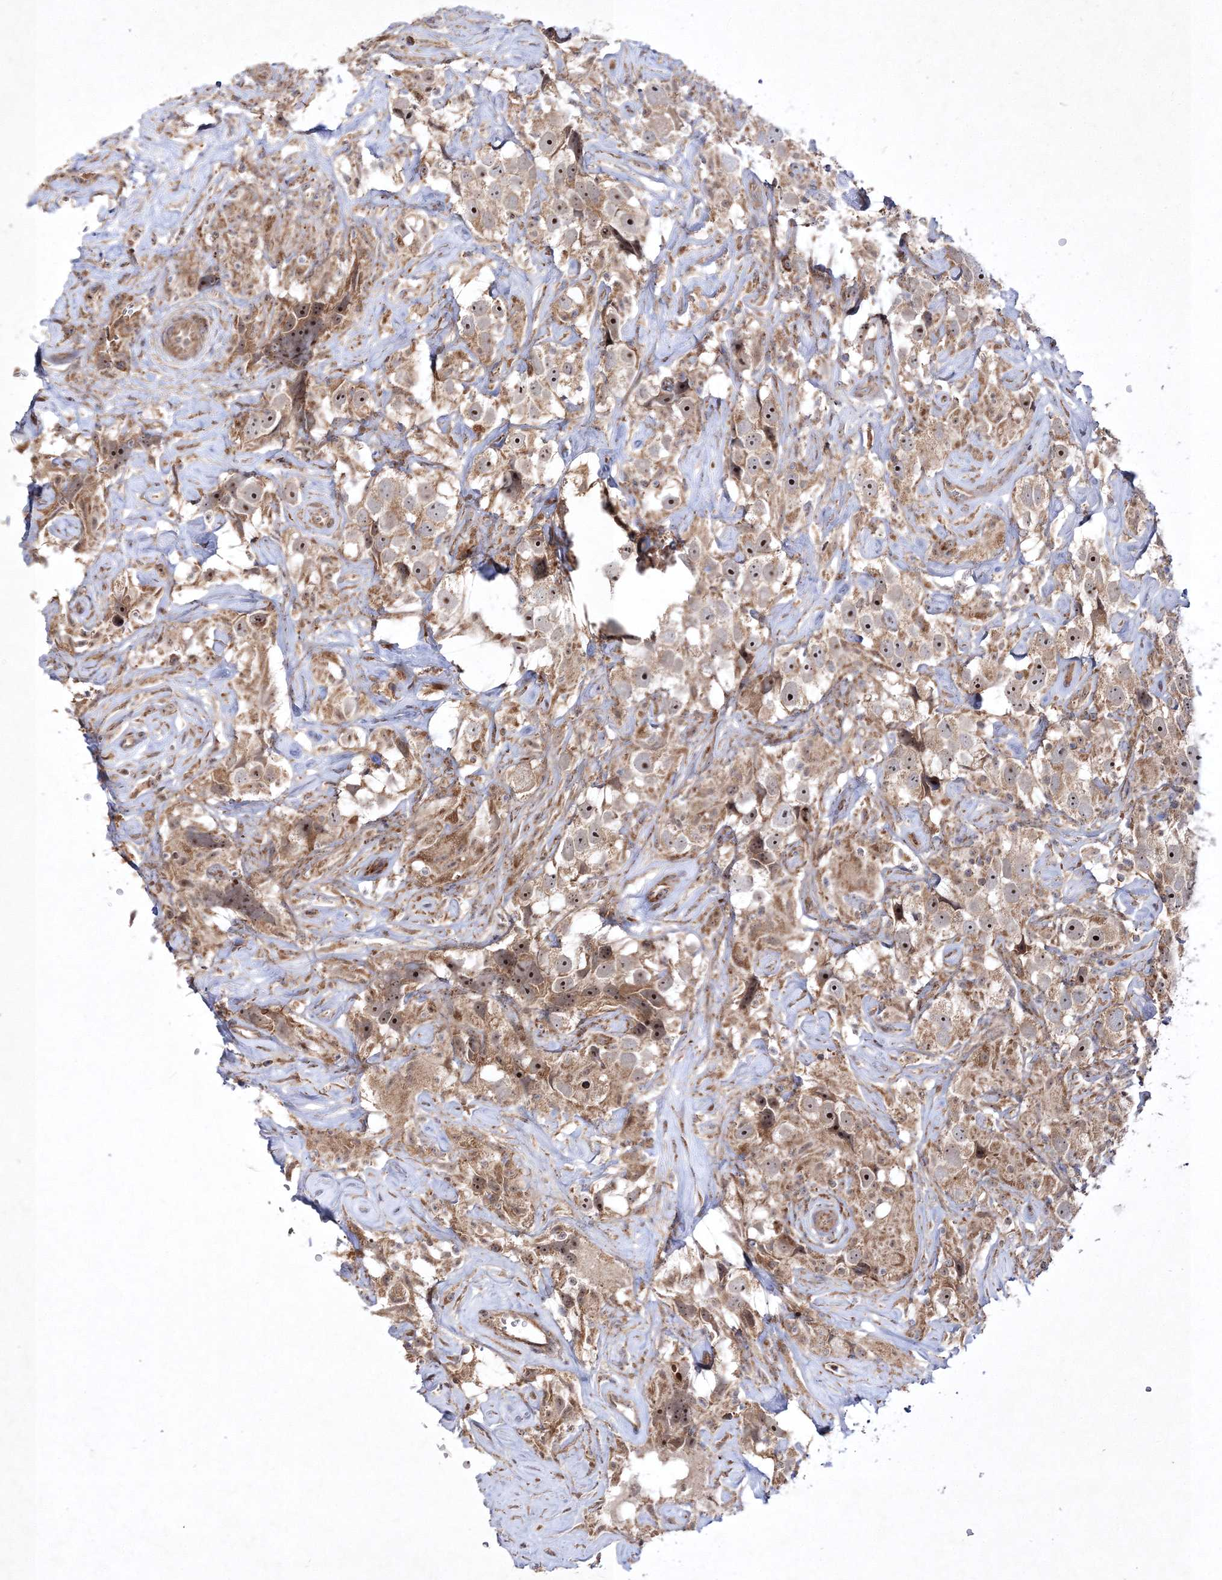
{"staining": {"intensity": "moderate", "quantity": ">75%", "location": "cytoplasmic/membranous,nuclear"}, "tissue": "testis cancer", "cell_type": "Tumor cells", "image_type": "cancer", "snomed": [{"axis": "morphology", "description": "Seminoma, NOS"}, {"axis": "topography", "description": "Testis"}], "caption": "A histopathology image of human testis seminoma stained for a protein displays moderate cytoplasmic/membranous and nuclear brown staining in tumor cells.", "gene": "SCRN3", "patient": {"sex": "male", "age": 49}}